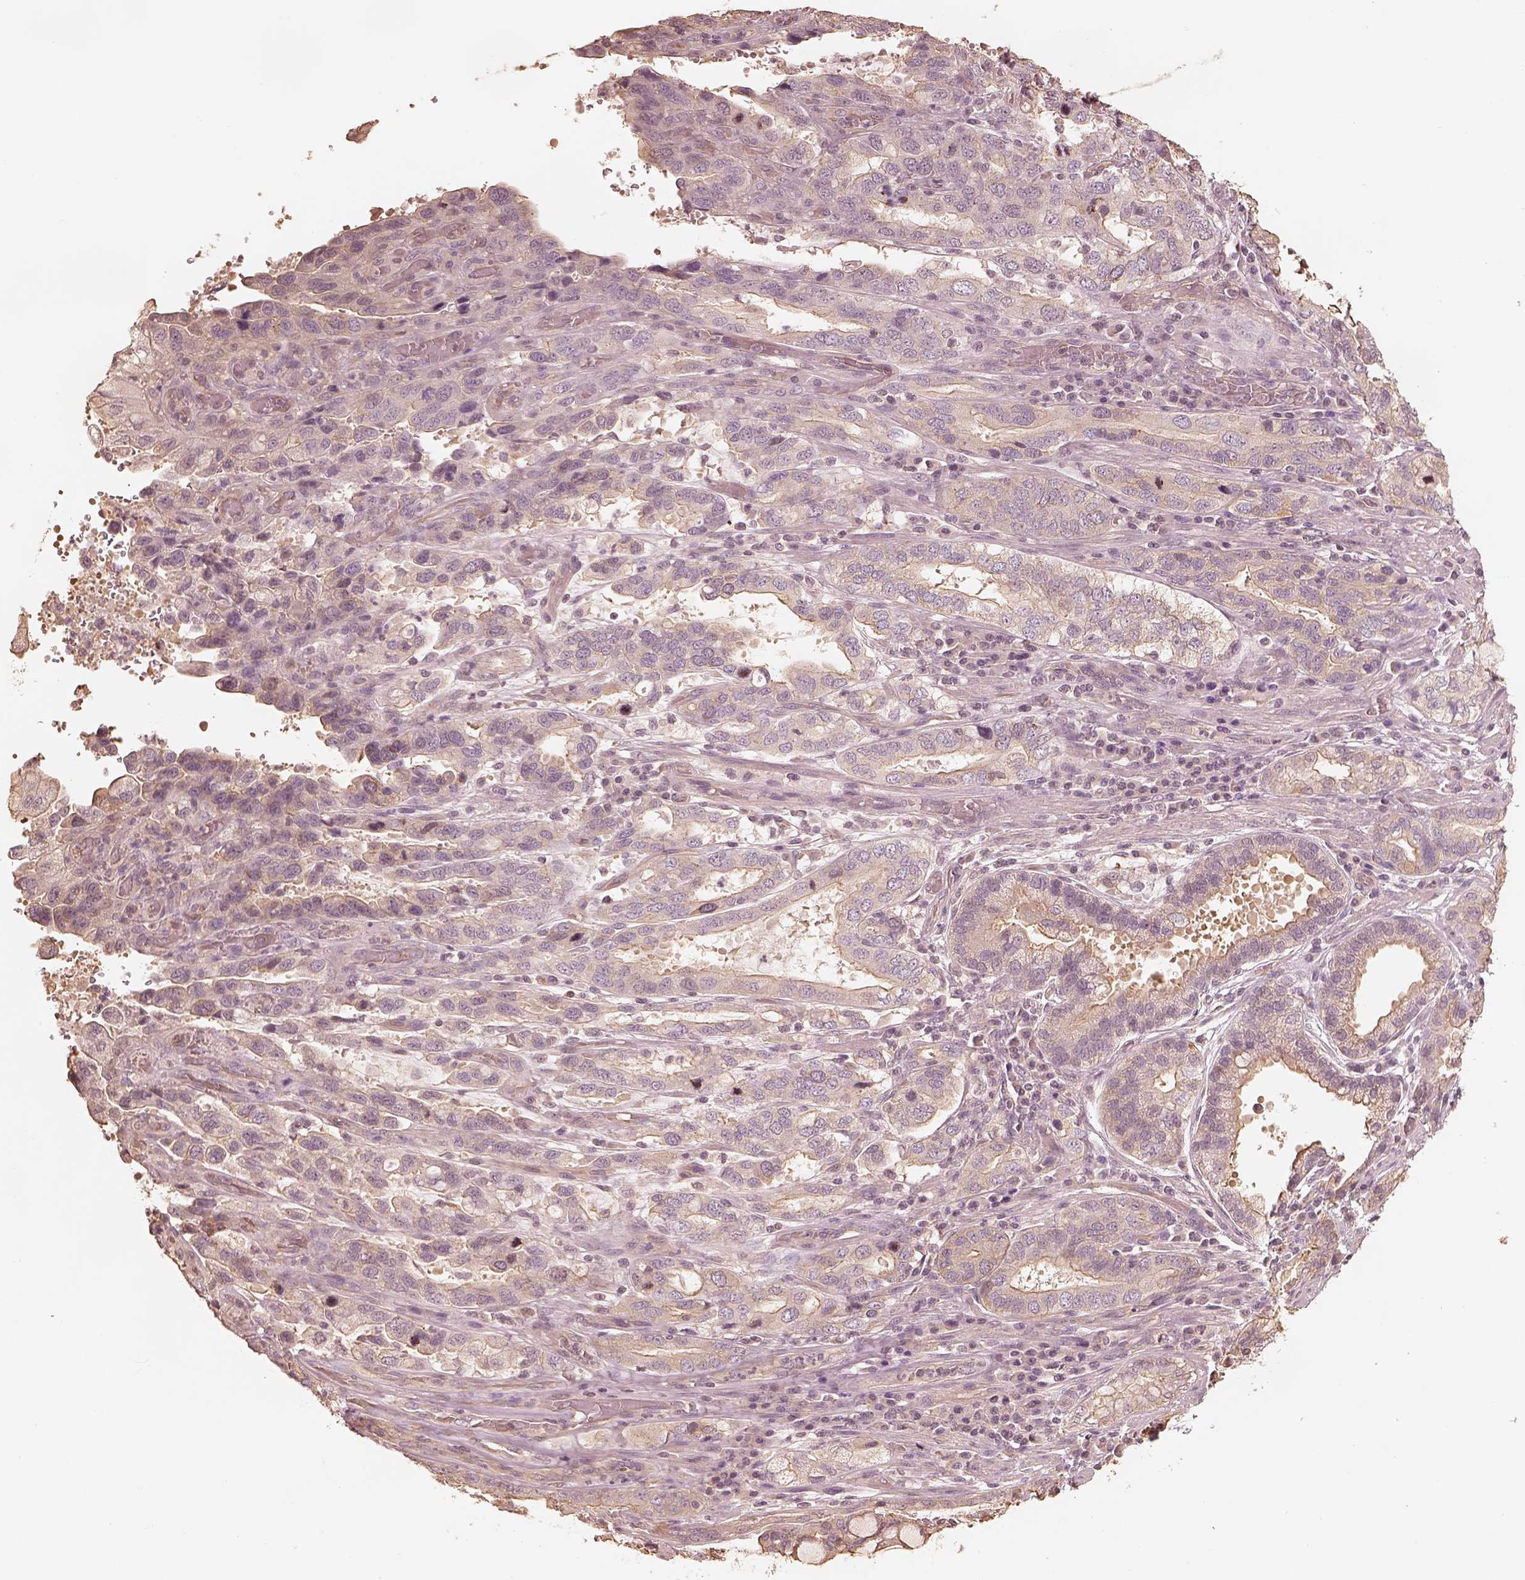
{"staining": {"intensity": "negative", "quantity": "none", "location": "none"}, "tissue": "stomach cancer", "cell_type": "Tumor cells", "image_type": "cancer", "snomed": [{"axis": "morphology", "description": "Adenocarcinoma, NOS"}, {"axis": "topography", "description": "Stomach, lower"}], "caption": "A histopathology image of stomach adenocarcinoma stained for a protein demonstrates no brown staining in tumor cells.", "gene": "KIF5C", "patient": {"sex": "female", "age": 76}}